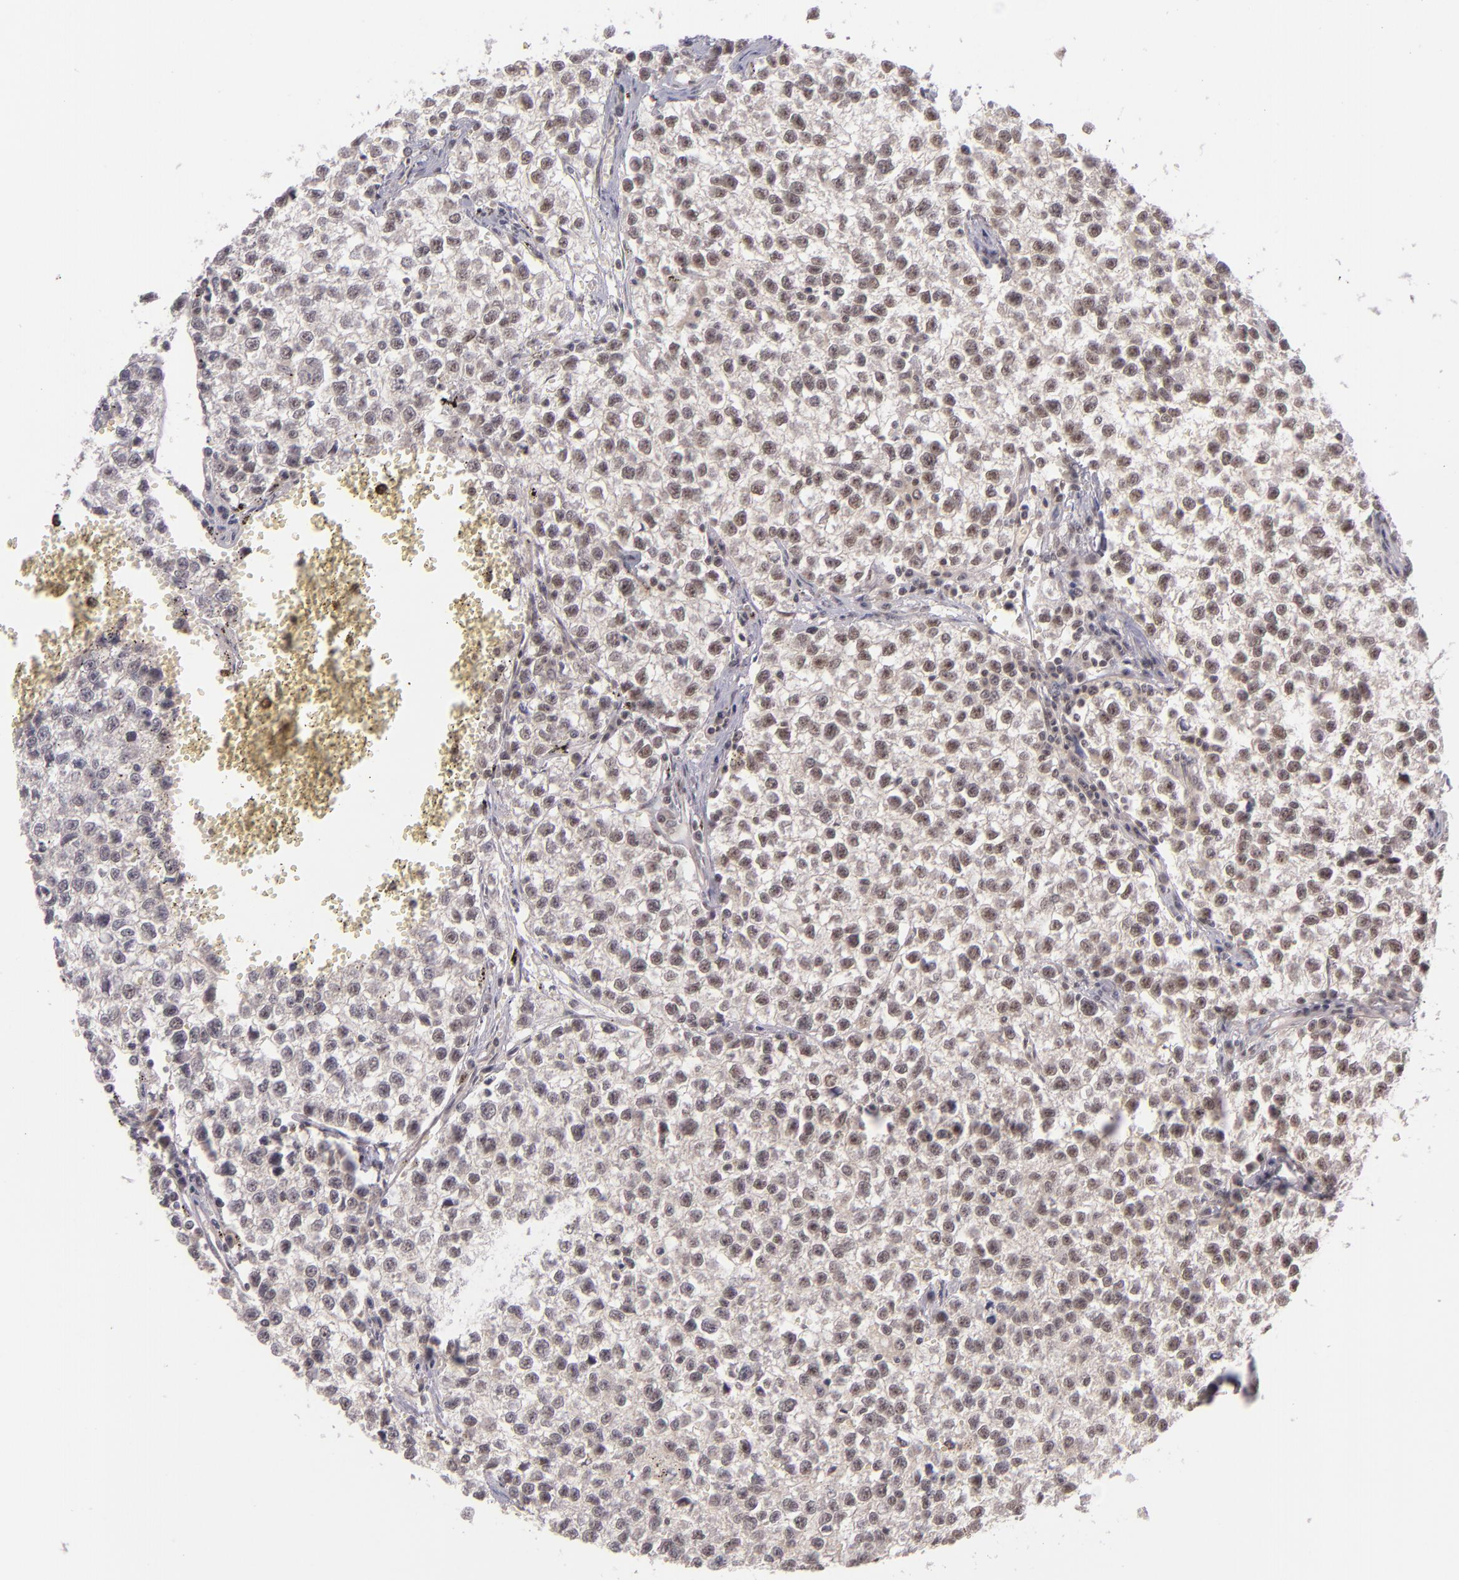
{"staining": {"intensity": "weak", "quantity": ">75%", "location": "nuclear"}, "tissue": "testis cancer", "cell_type": "Tumor cells", "image_type": "cancer", "snomed": [{"axis": "morphology", "description": "Seminoma, NOS"}, {"axis": "topography", "description": "Testis"}], "caption": "This is an image of IHC staining of testis seminoma, which shows weak positivity in the nuclear of tumor cells.", "gene": "ZNF148", "patient": {"sex": "male", "age": 35}}